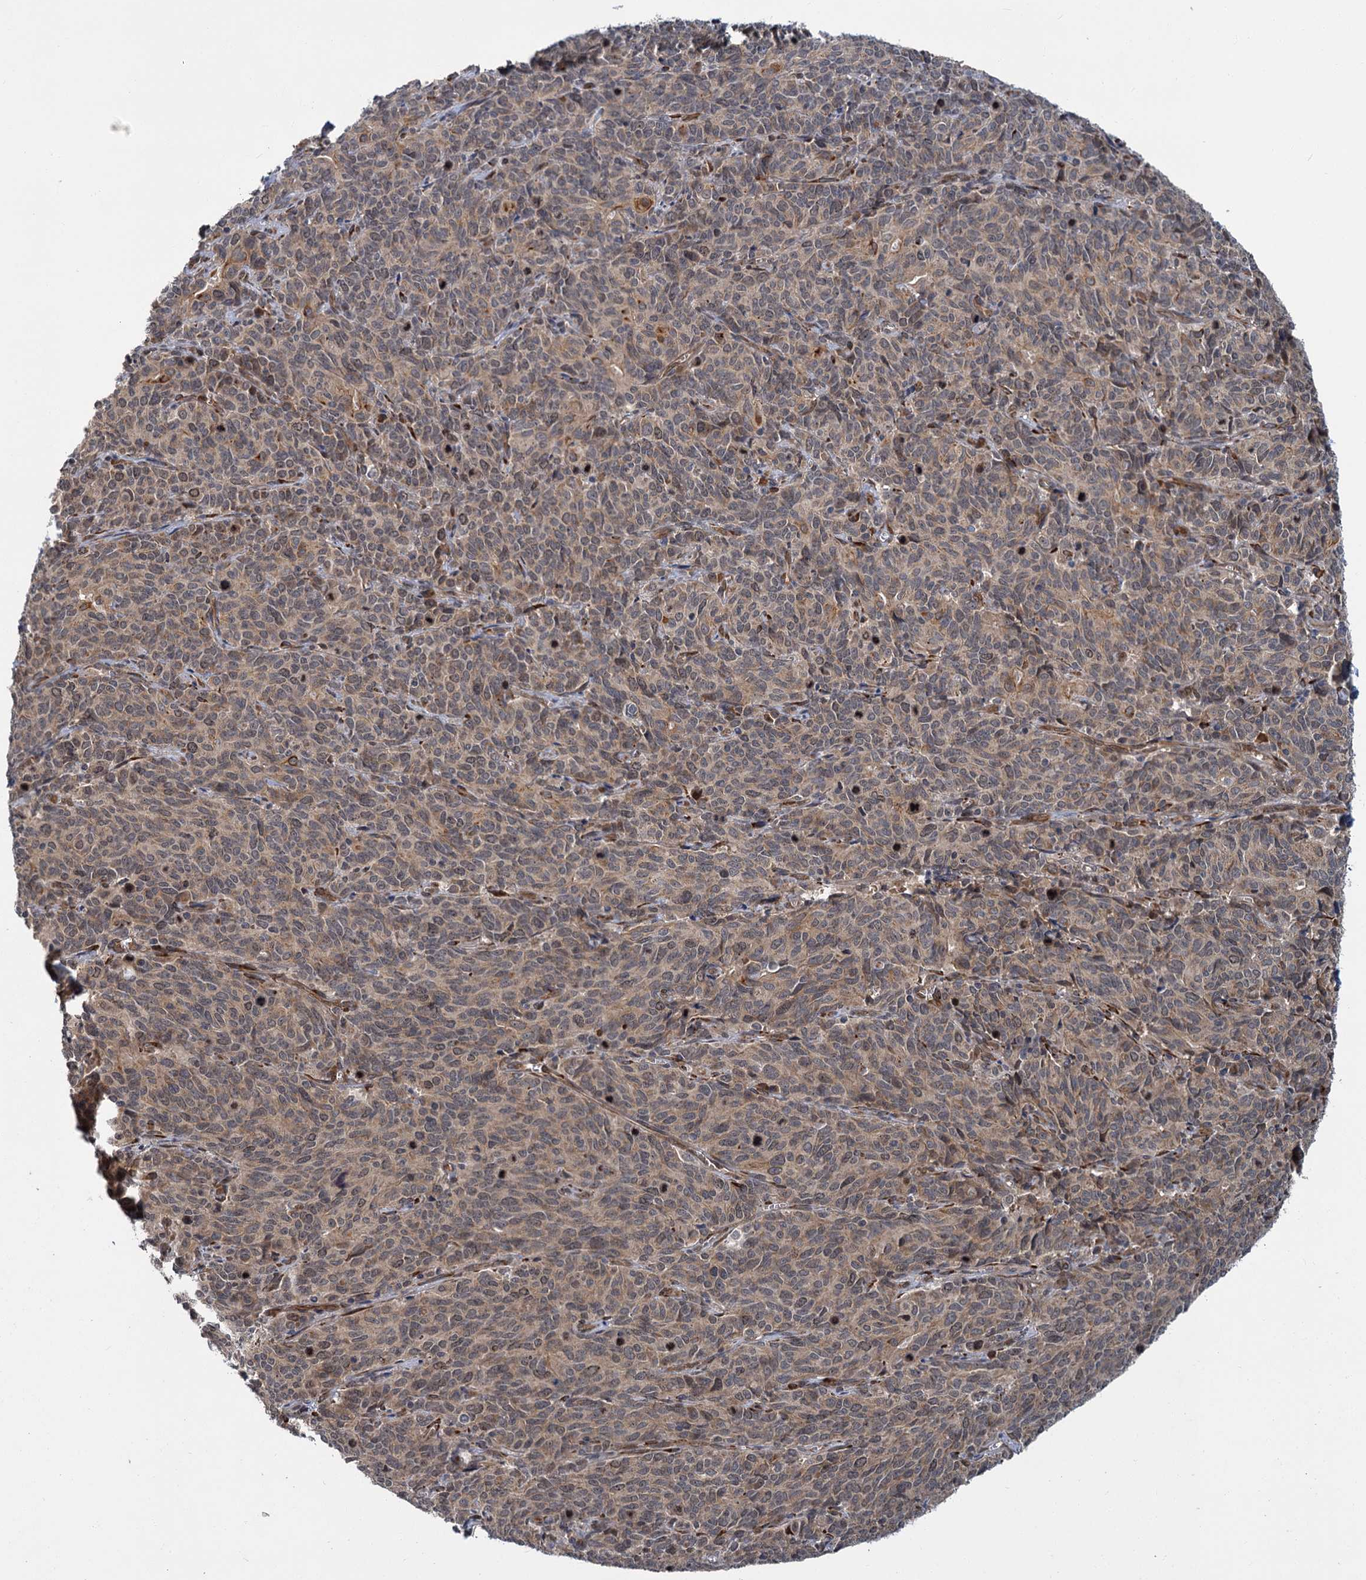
{"staining": {"intensity": "weak", "quantity": "25%-75%", "location": "cytoplasmic/membranous"}, "tissue": "cervical cancer", "cell_type": "Tumor cells", "image_type": "cancer", "snomed": [{"axis": "morphology", "description": "Squamous cell carcinoma, NOS"}, {"axis": "topography", "description": "Cervix"}], "caption": "An IHC image of tumor tissue is shown. Protein staining in brown shows weak cytoplasmic/membranous positivity in squamous cell carcinoma (cervical) within tumor cells.", "gene": "APBA2", "patient": {"sex": "female", "age": 60}}